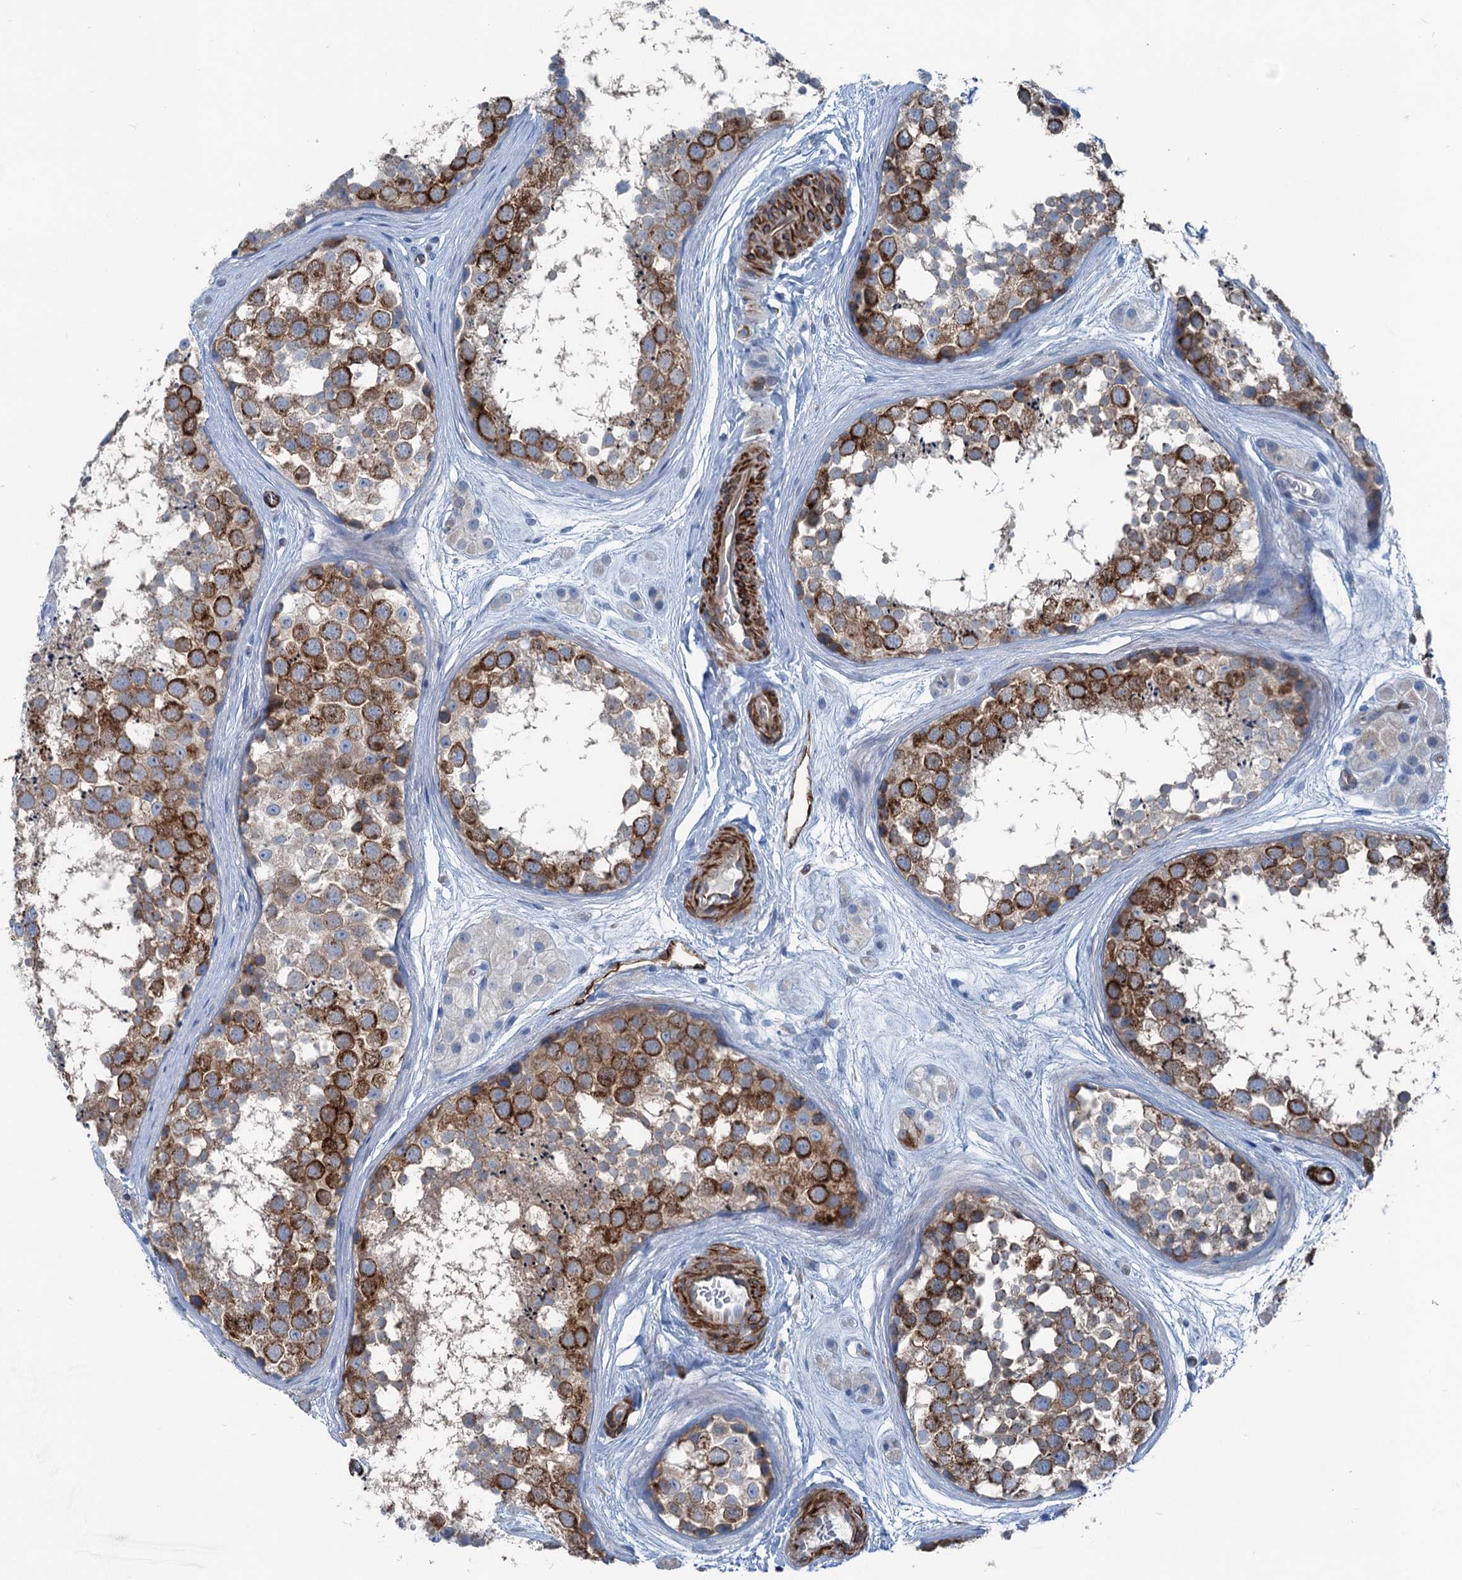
{"staining": {"intensity": "moderate", "quantity": "25%-75%", "location": "cytoplasmic/membranous"}, "tissue": "testis", "cell_type": "Cells in seminiferous ducts", "image_type": "normal", "snomed": [{"axis": "morphology", "description": "Normal tissue, NOS"}, {"axis": "topography", "description": "Testis"}], "caption": "Immunohistochemical staining of normal testis exhibits medium levels of moderate cytoplasmic/membranous staining in about 25%-75% of cells in seminiferous ducts.", "gene": "CALCOCO1", "patient": {"sex": "male", "age": 56}}